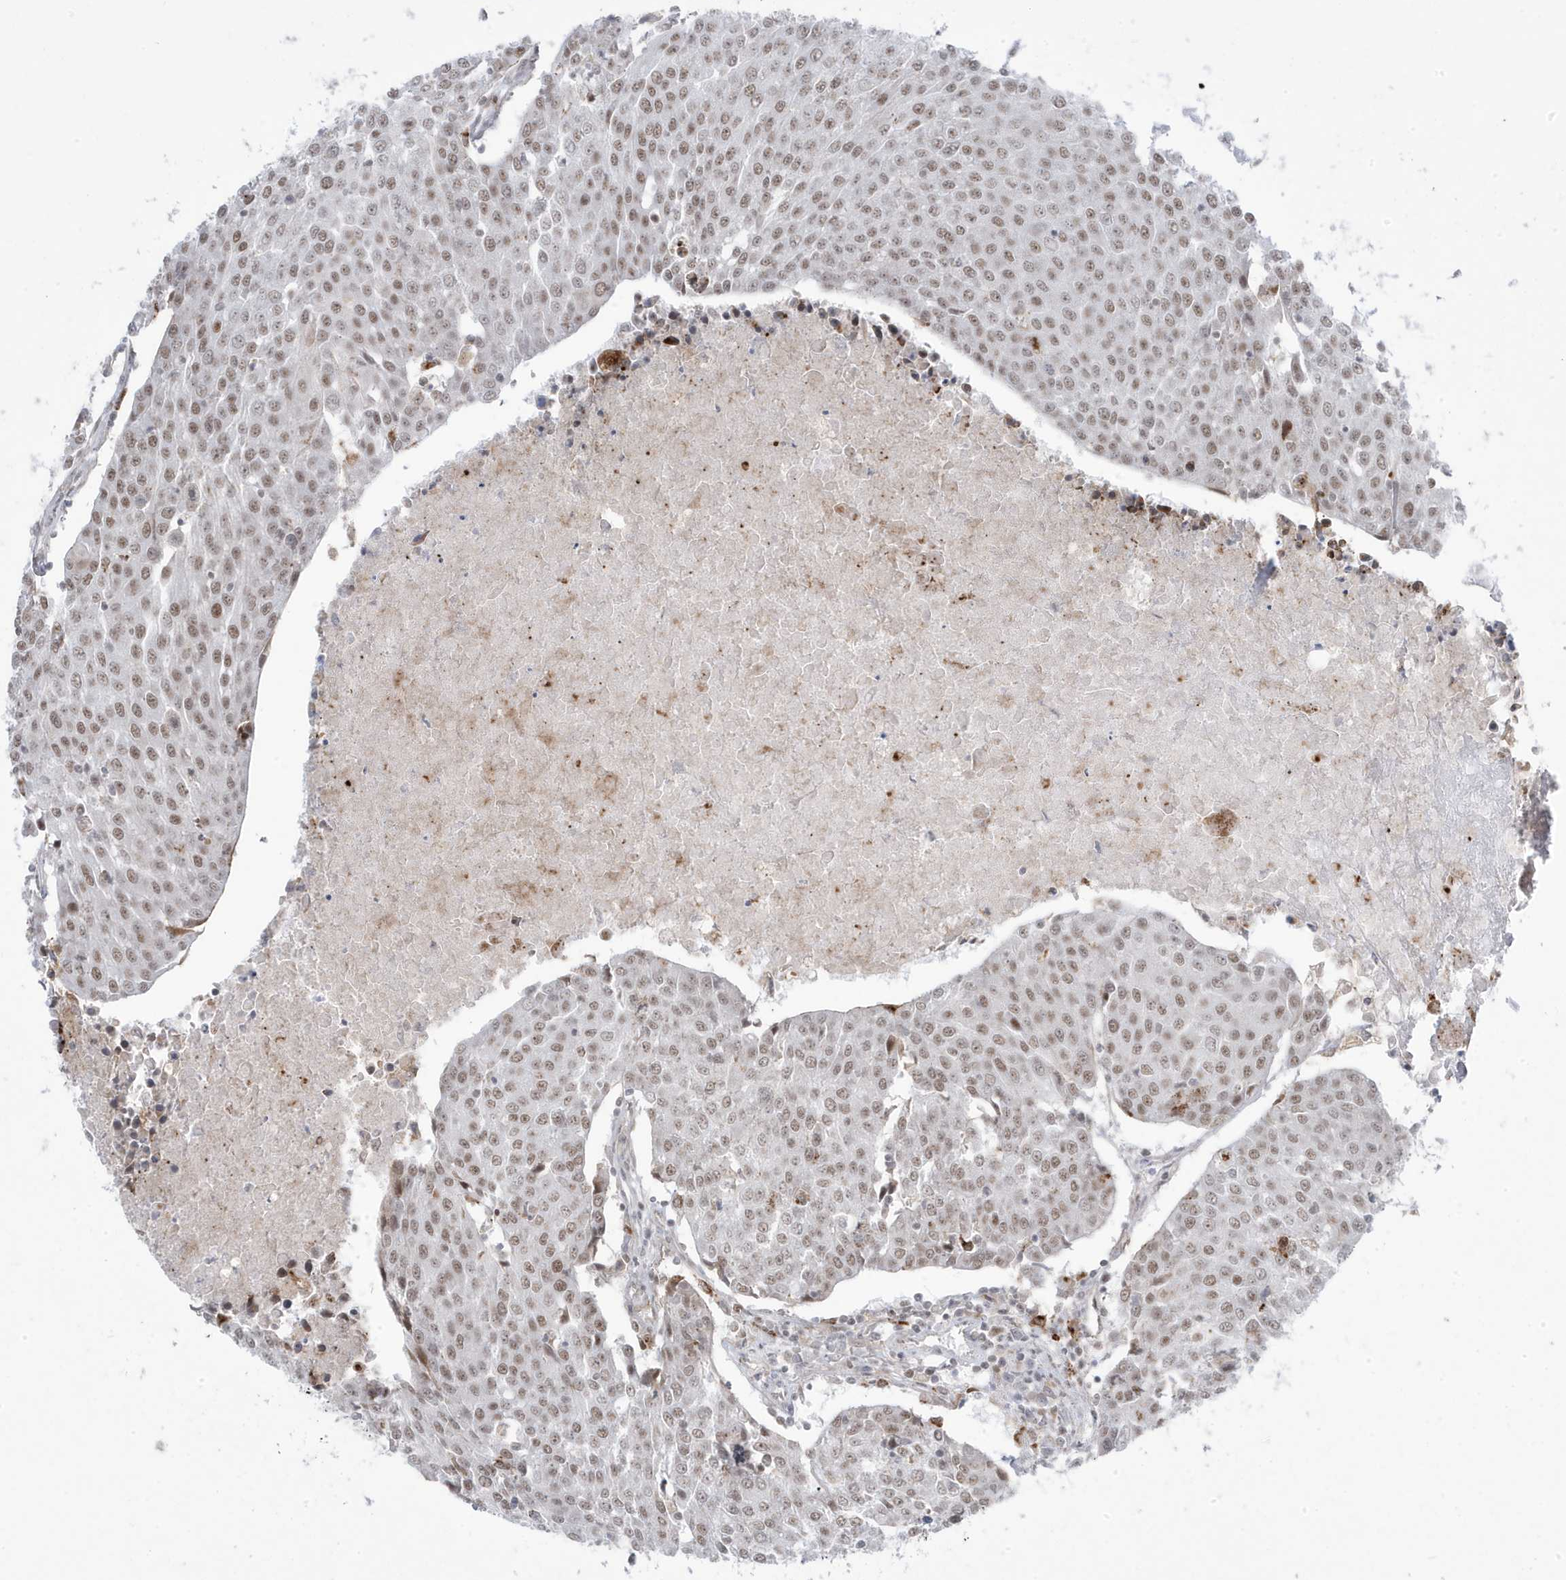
{"staining": {"intensity": "moderate", "quantity": ">75%", "location": "nuclear"}, "tissue": "urothelial cancer", "cell_type": "Tumor cells", "image_type": "cancer", "snomed": [{"axis": "morphology", "description": "Urothelial carcinoma, High grade"}, {"axis": "topography", "description": "Urinary bladder"}], "caption": "Urothelial cancer stained with immunohistochemistry shows moderate nuclear positivity in about >75% of tumor cells.", "gene": "ADAMTSL3", "patient": {"sex": "female", "age": 85}}